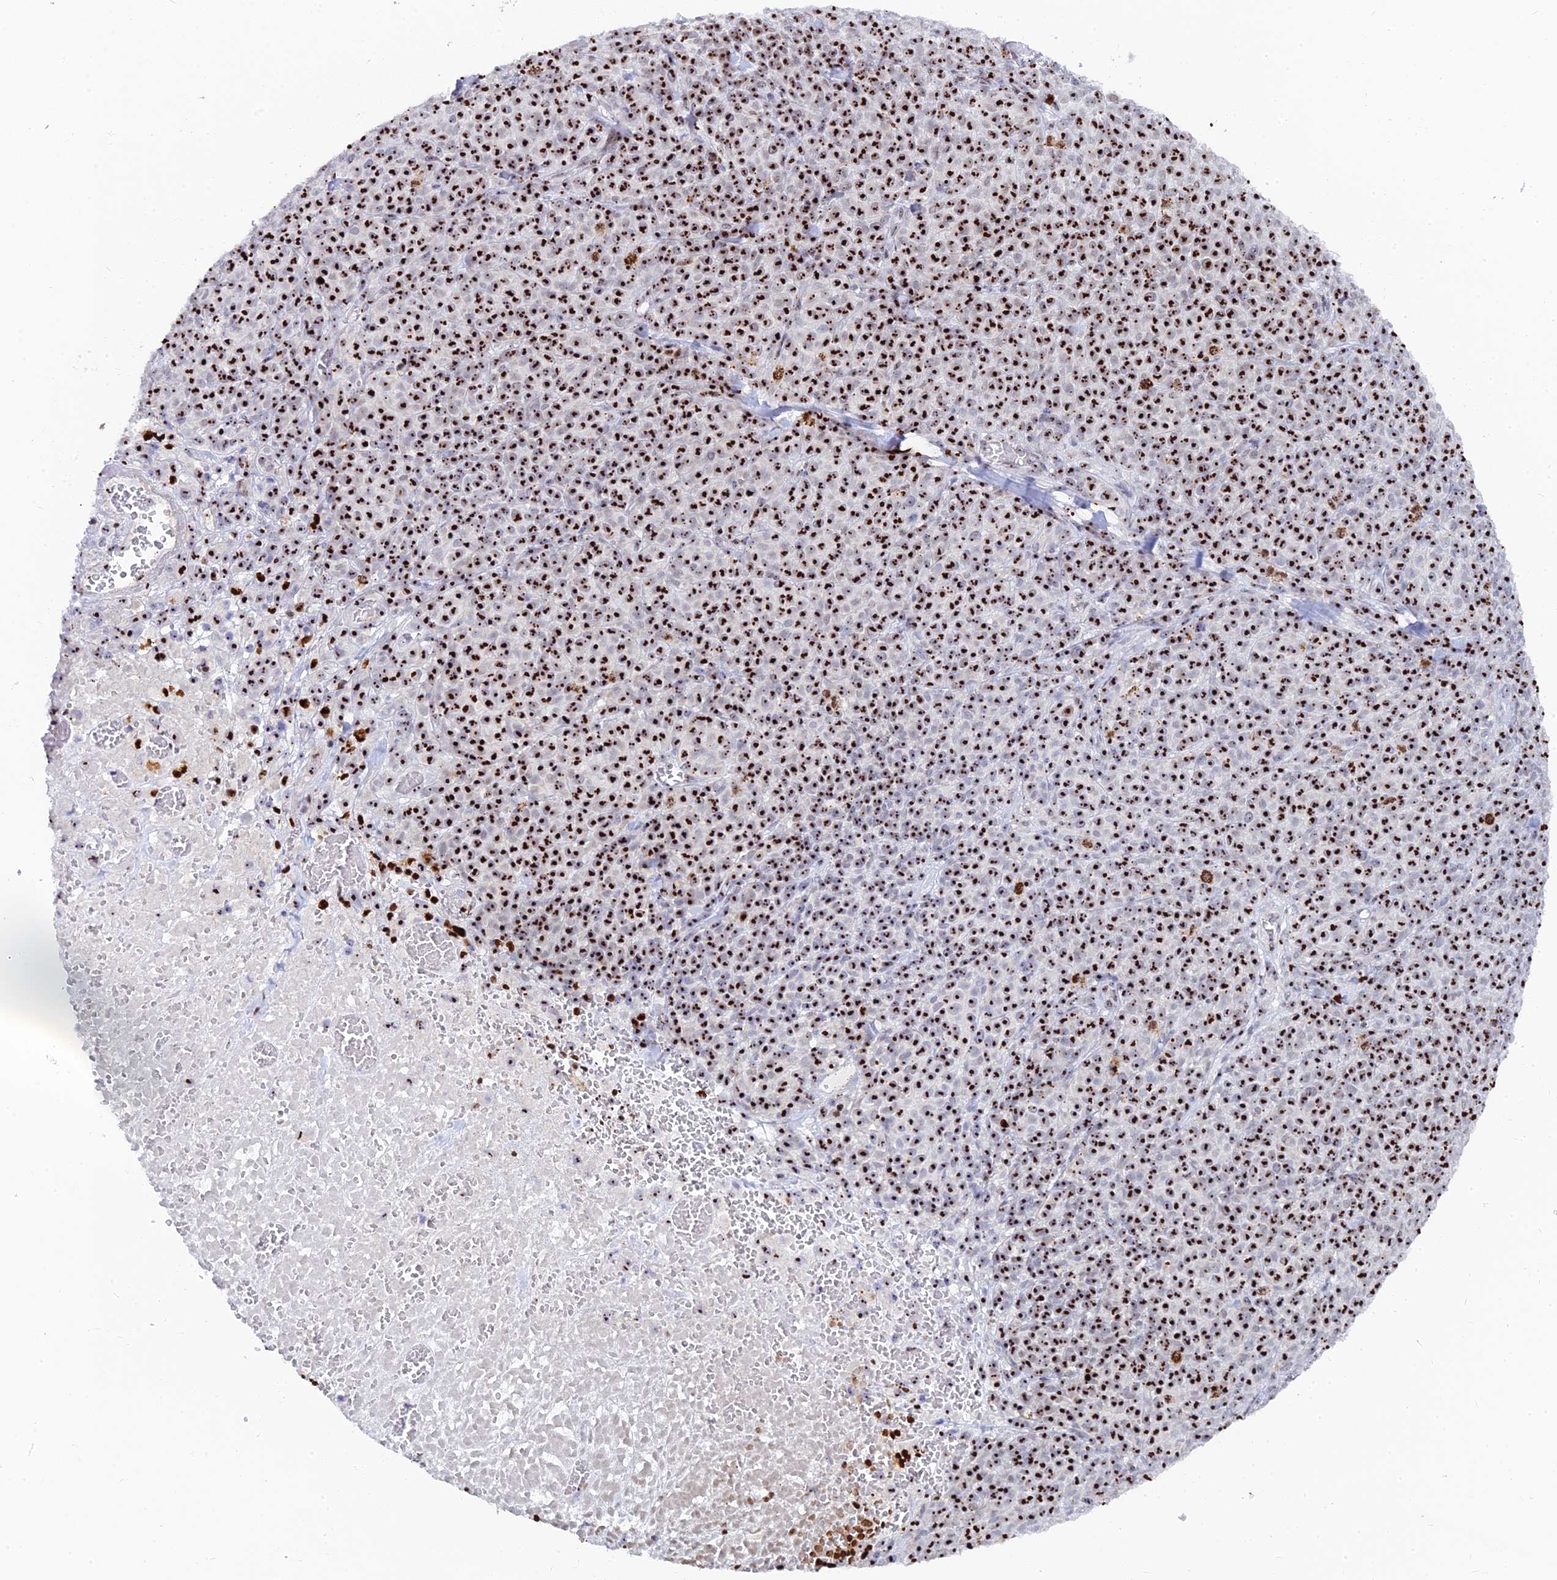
{"staining": {"intensity": "strong", "quantity": ">75%", "location": "nuclear"}, "tissue": "melanoma", "cell_type": "Tumor cells", "image_type": "cancer", "snomed": [{"axis": "morphology", "description": "Normal tissue, NOS"}, {"axis": "morphology", "description": "Malignant melanoma, NOS"}, {"axis": "topography", "description": "Skin"}], "caption": "Brown immunohistochemical staining in human melanoma shows strong nuclear staining in approximately >75% of tumor cells. Using DAB (3,3'-diaminobenzidine) (brown) and hematoxylin (blue) stains, captured at high magnification using brightfield microscopy.", "gene": "RSL1D1", "patient": {"sex": "female", "age": 34}}